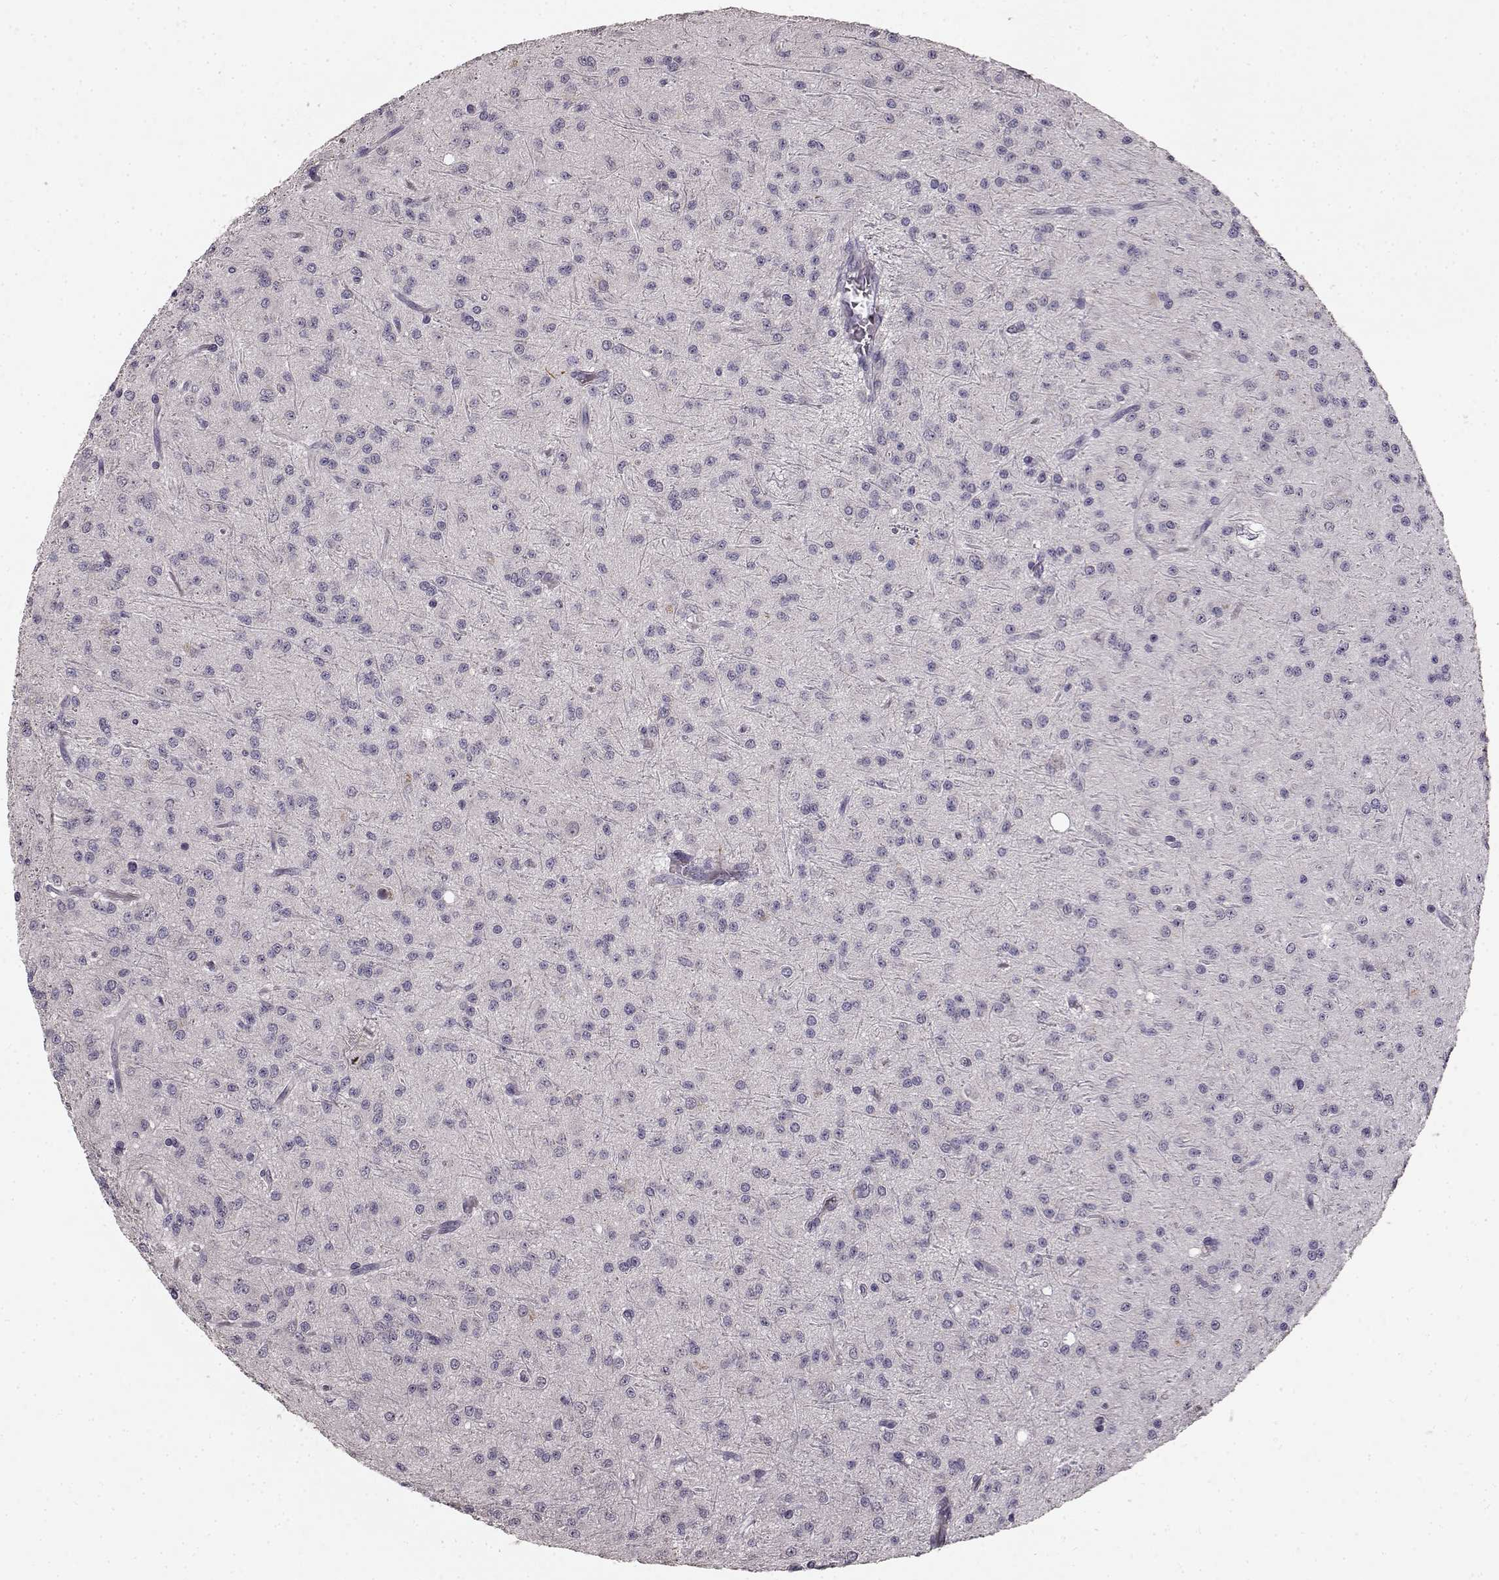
{"staining": {"intensity": "negative", "quantity": "none", "location": "none"}, "tissue": "glioma", "cell_type": "Tumor cells", "image_type": "cancer", "snomed": [{"axis": "morphology", "description": "Glioma, malignant, Low grade"}, {"axis": "topography", "description": "Brain"}], "caption": "An image of glioma stained for a protein reveals no brown staining in tumor cells.", "gene": "YJEFN3", "patient": {"sex": "male", "age": 27}}